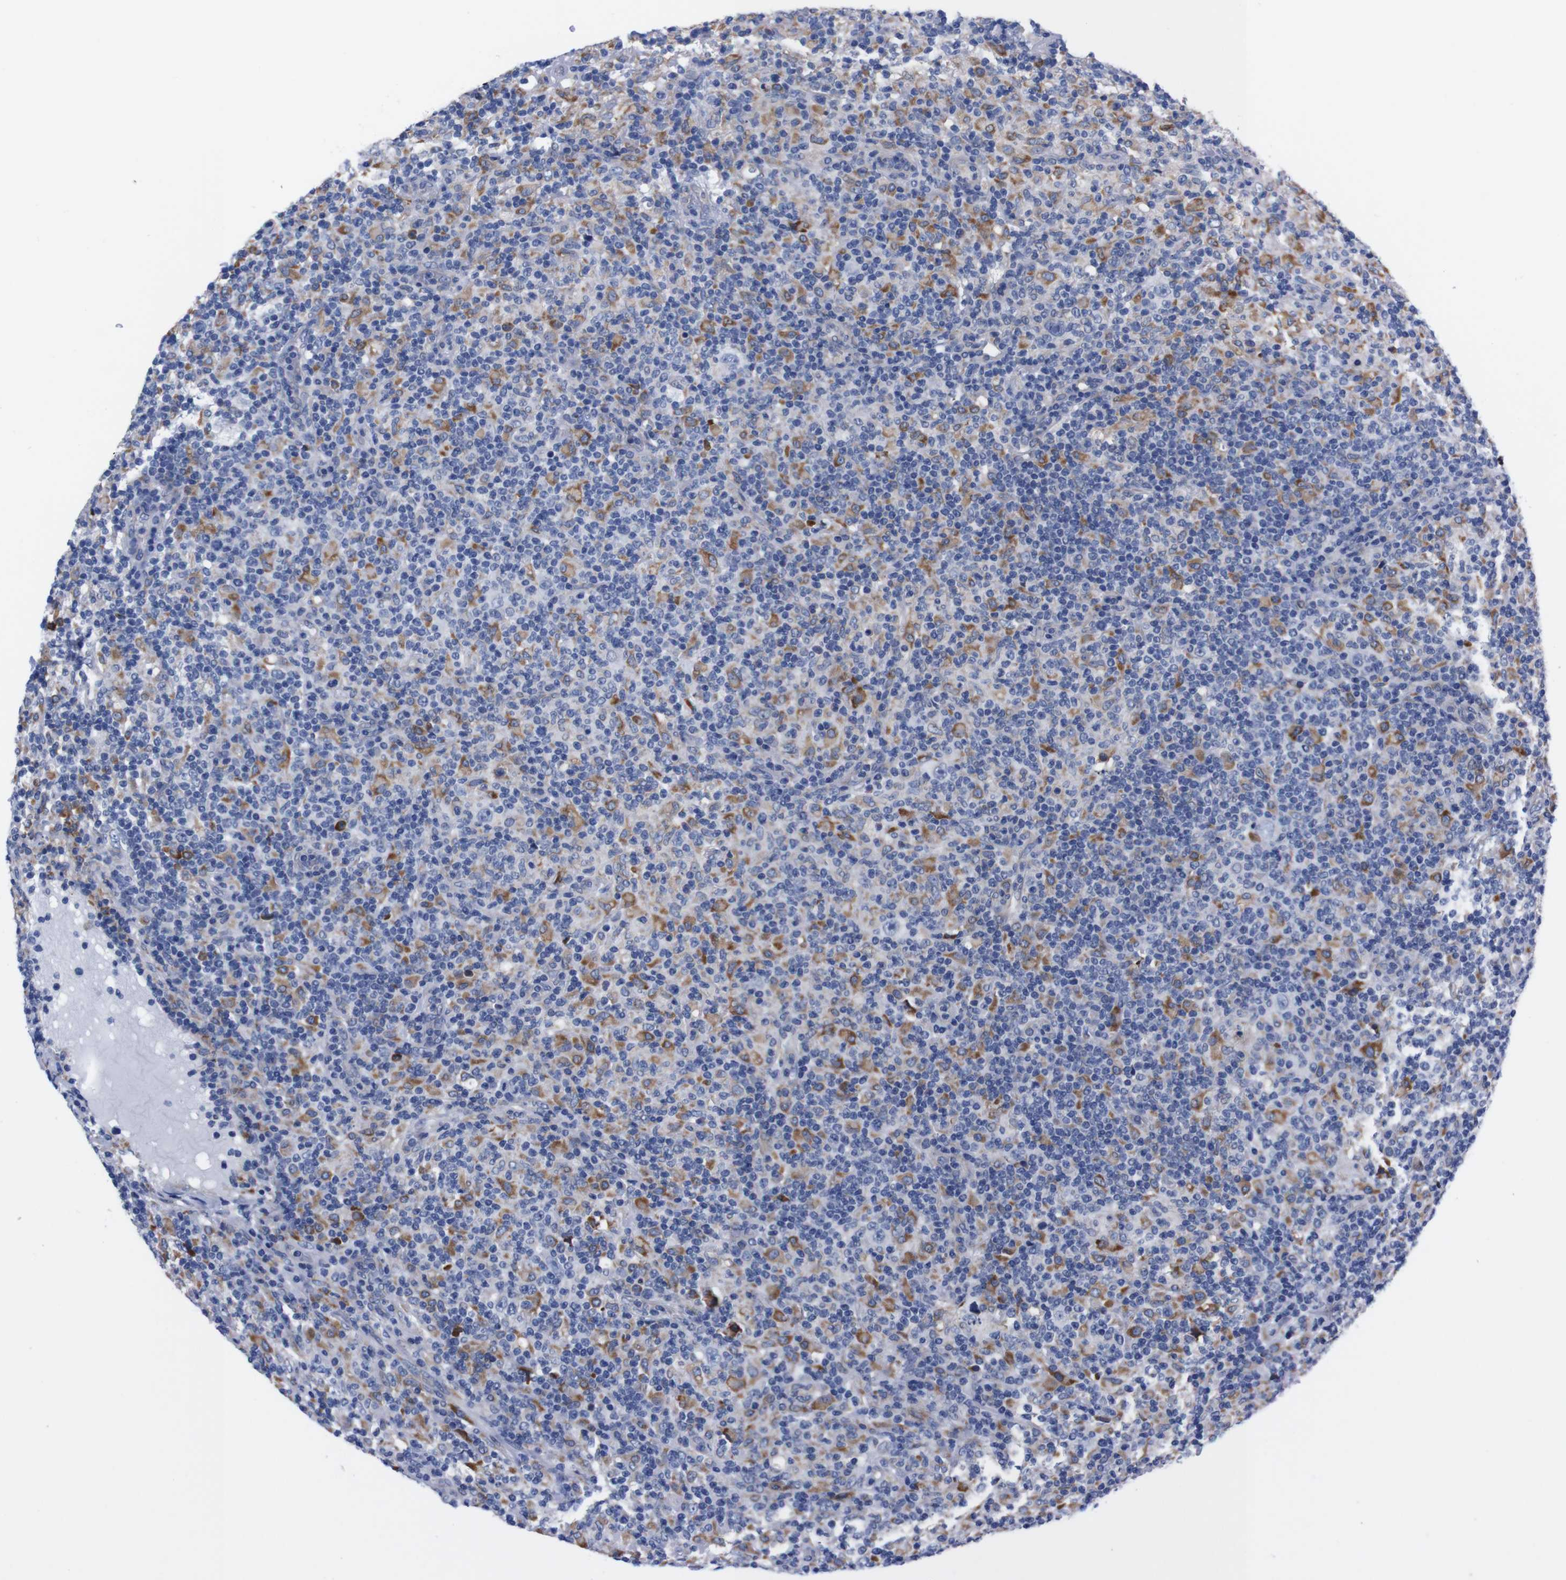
{"staining": {"intensity": "weak", "quantity": "<25%", "location": "cytoplasmic/membranous"}, "tissue": "lymphoma", "cell_type": "Tumor cells", "image_type": "cancer", "snomed": [{"axis": "morphology", "description": "Hodgkin's disease, NOS"}, {"axis": "topography", "description": "Lymph node"}], "caption": "Tumor cells show no significant protein staining in Hodgkin's disease. (DAB immunohistochemistry with hematoxylin counter stain).", "gene": "NEBL", "patient": {"sex": "male", "age": 70}}